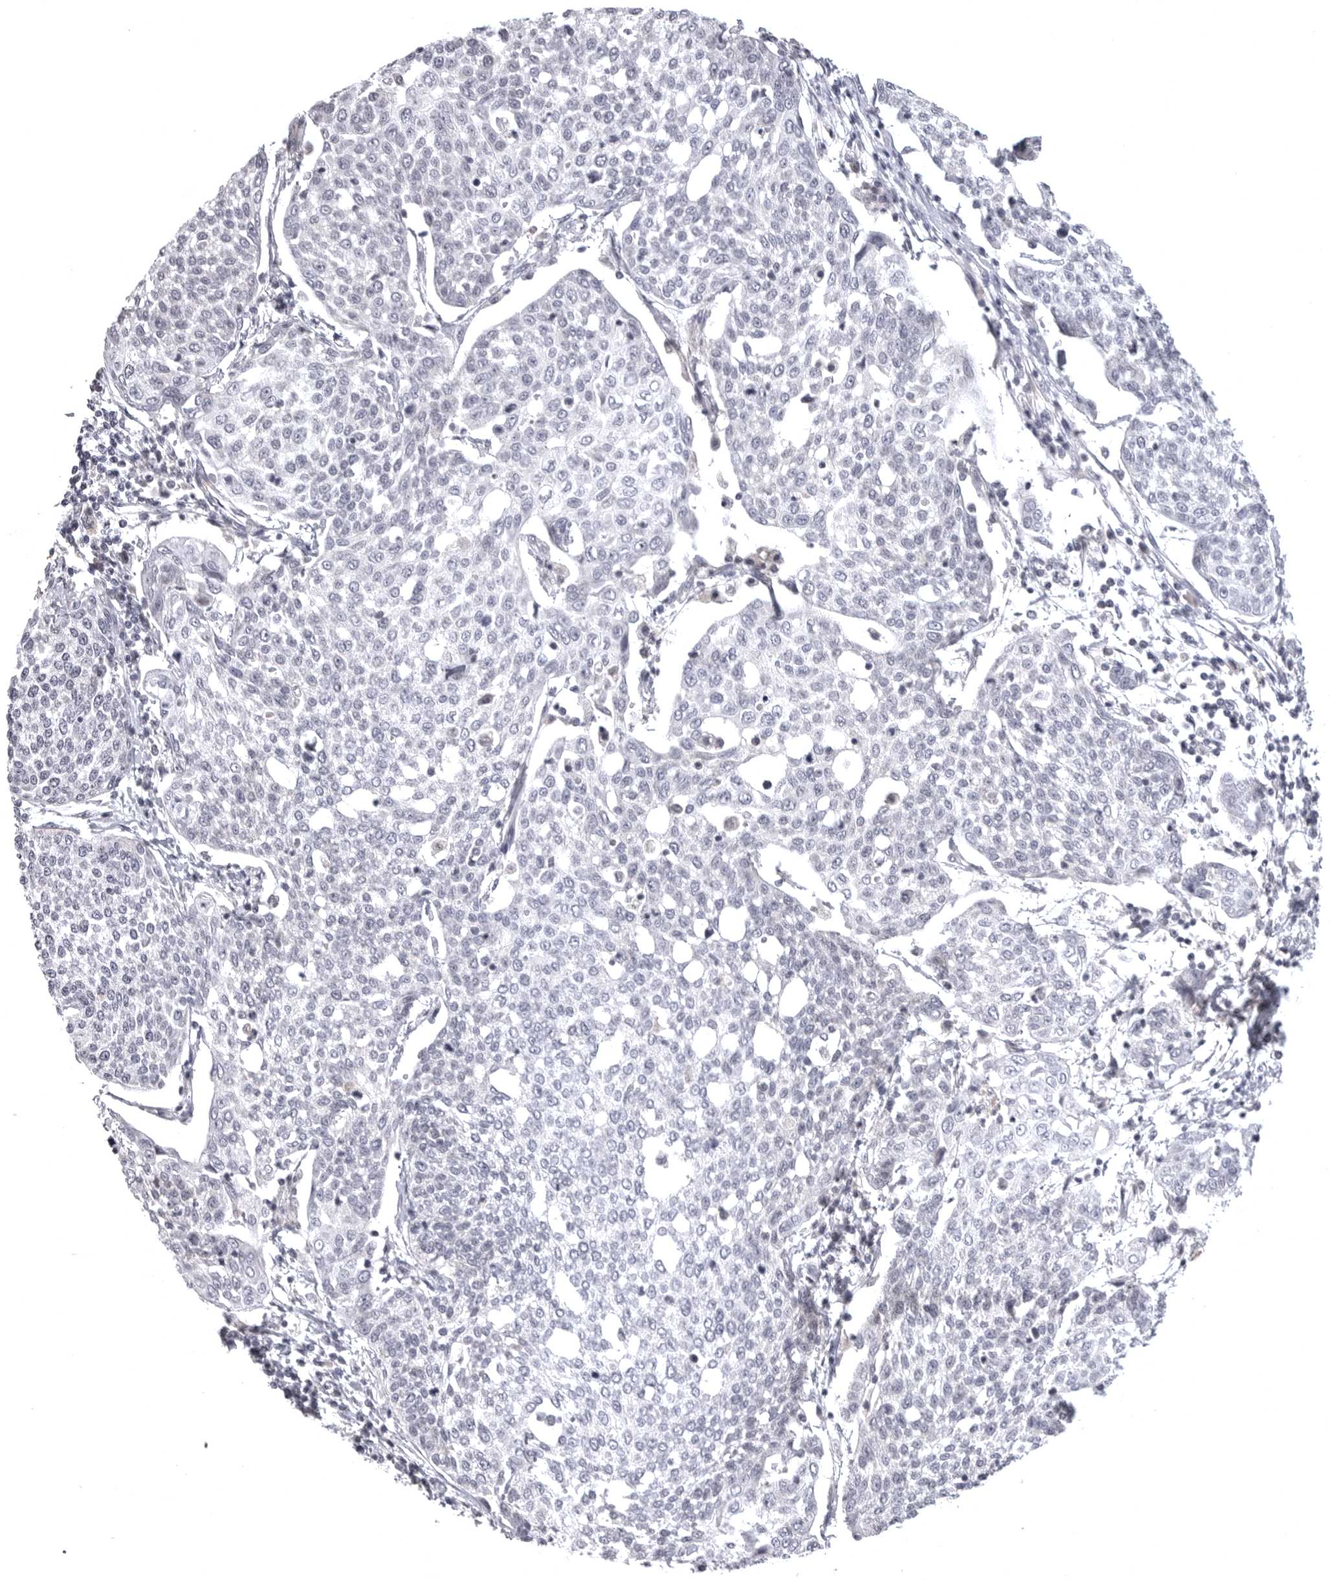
{"staining": {"intensity": "negative", "quantity": "none", "location": "none"}, "tissue": "cervical cancer", "cell_type": "Tumor cells", "image_type": "cancer", "snomed": [{"axis": "morphology", "description": "Squamous cell carcinoma, NOS"}, {"axis": "topography", "description": "Cervix"}], "caption": "Cervical cancer (squamous cell carcinoma) was stained to show a protein in brown. There is no significant staining in tumor cells.", "gene": "CD300LD", "patient": {"sex": "female", "age": 34}}